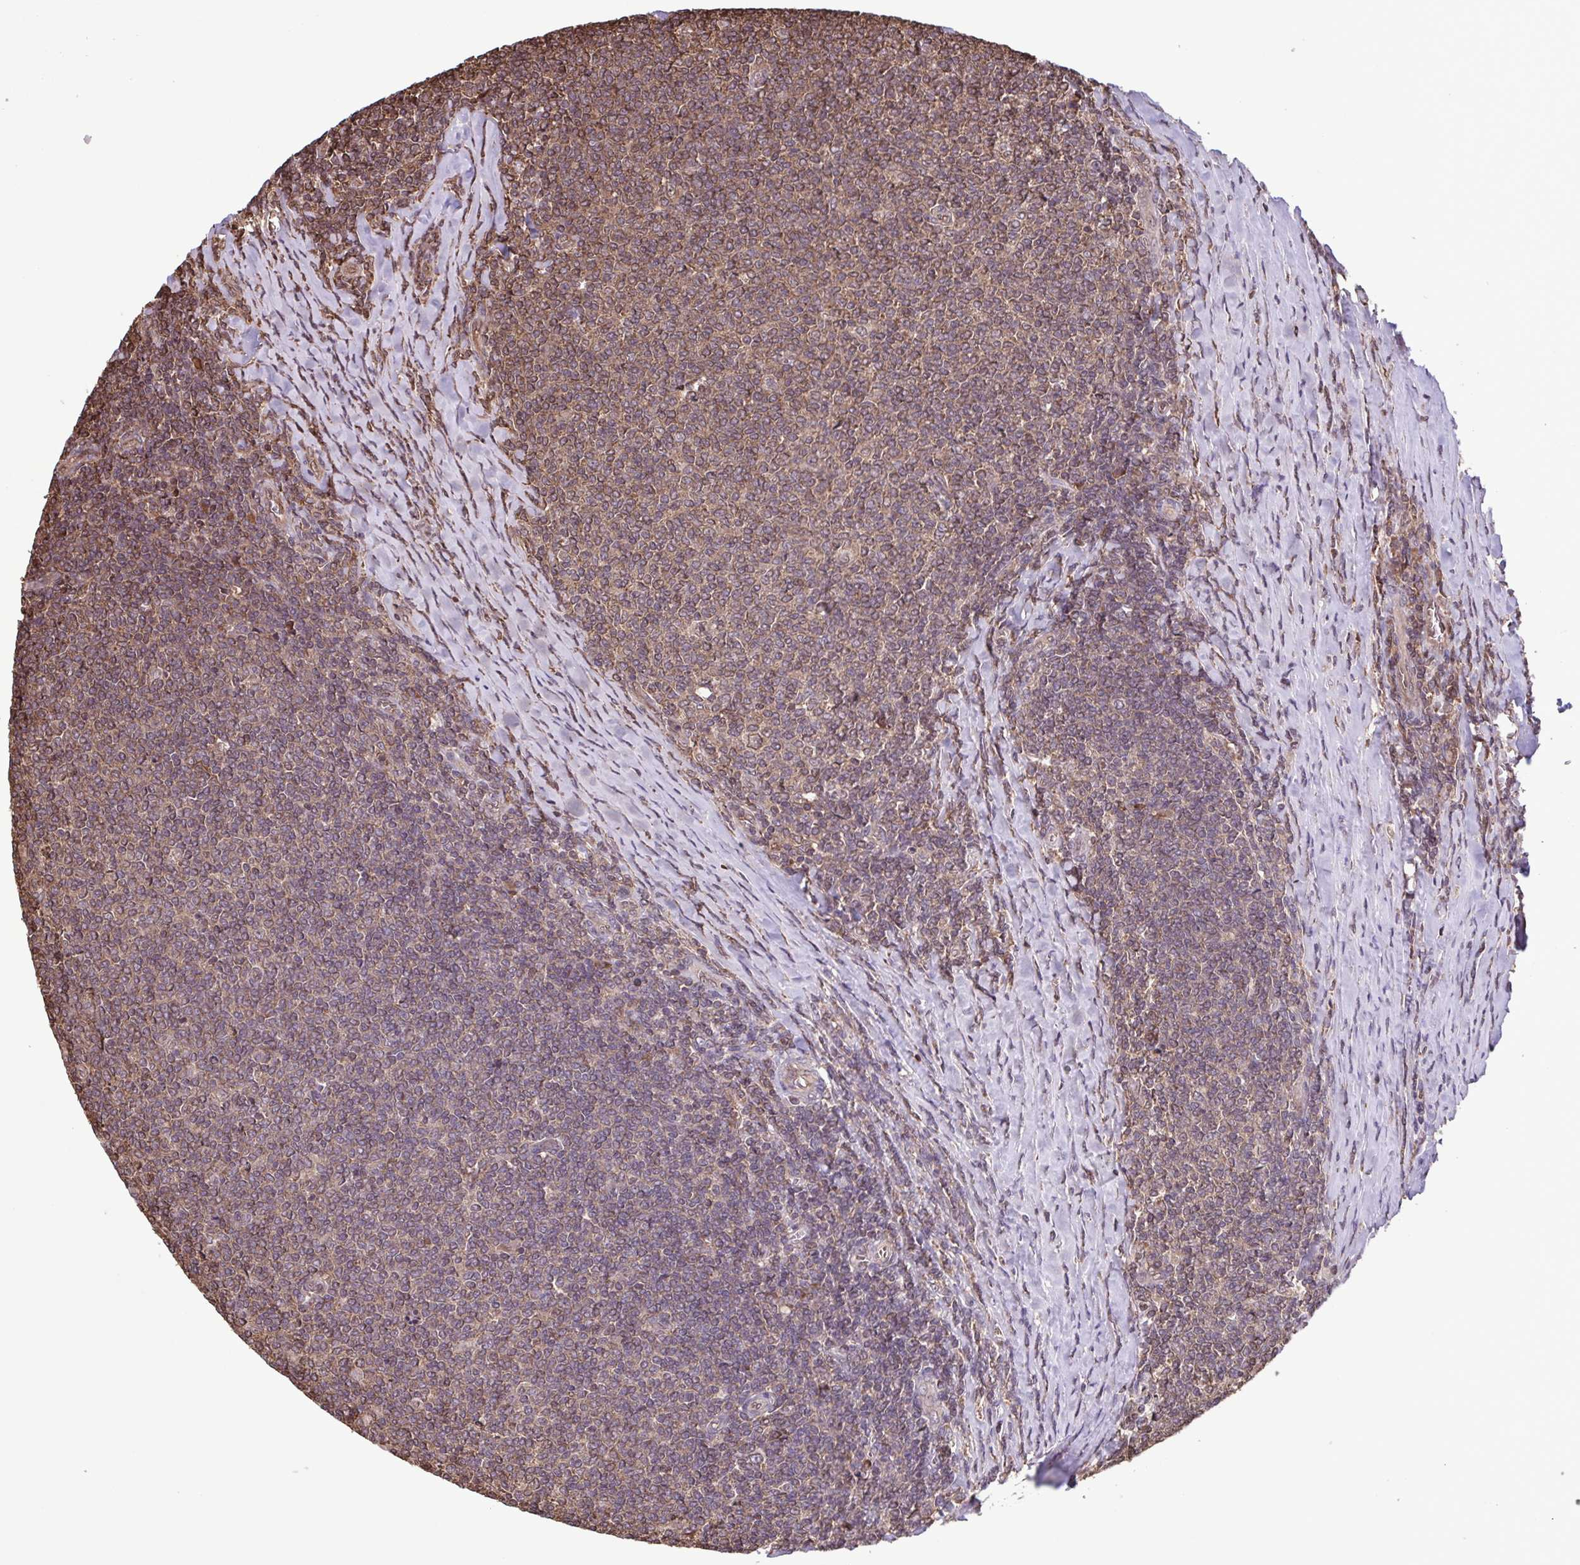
{"staining": {"intensity": "weak", "quantity": "25%-75%", "location": "nuclear"}, "tissue": "lymphoma", "cell_type": "Tumor cells", "image_type": "cancer", "snomed": [{"axis": "morphology", "description": "Malignant lymphoma, non-Hodgkin's type, Low grade"}, {"axis": "topography", "description": "Lymph node"}], "caption": "Lymphoma tissue reveals weak nuclear expression in approximately 25%-75% of tumor cells (Brightfield microscopy of DAB IHC at high magnification).", "gene": "SEC63", "patient": {"sex": "male", "age": 52}}